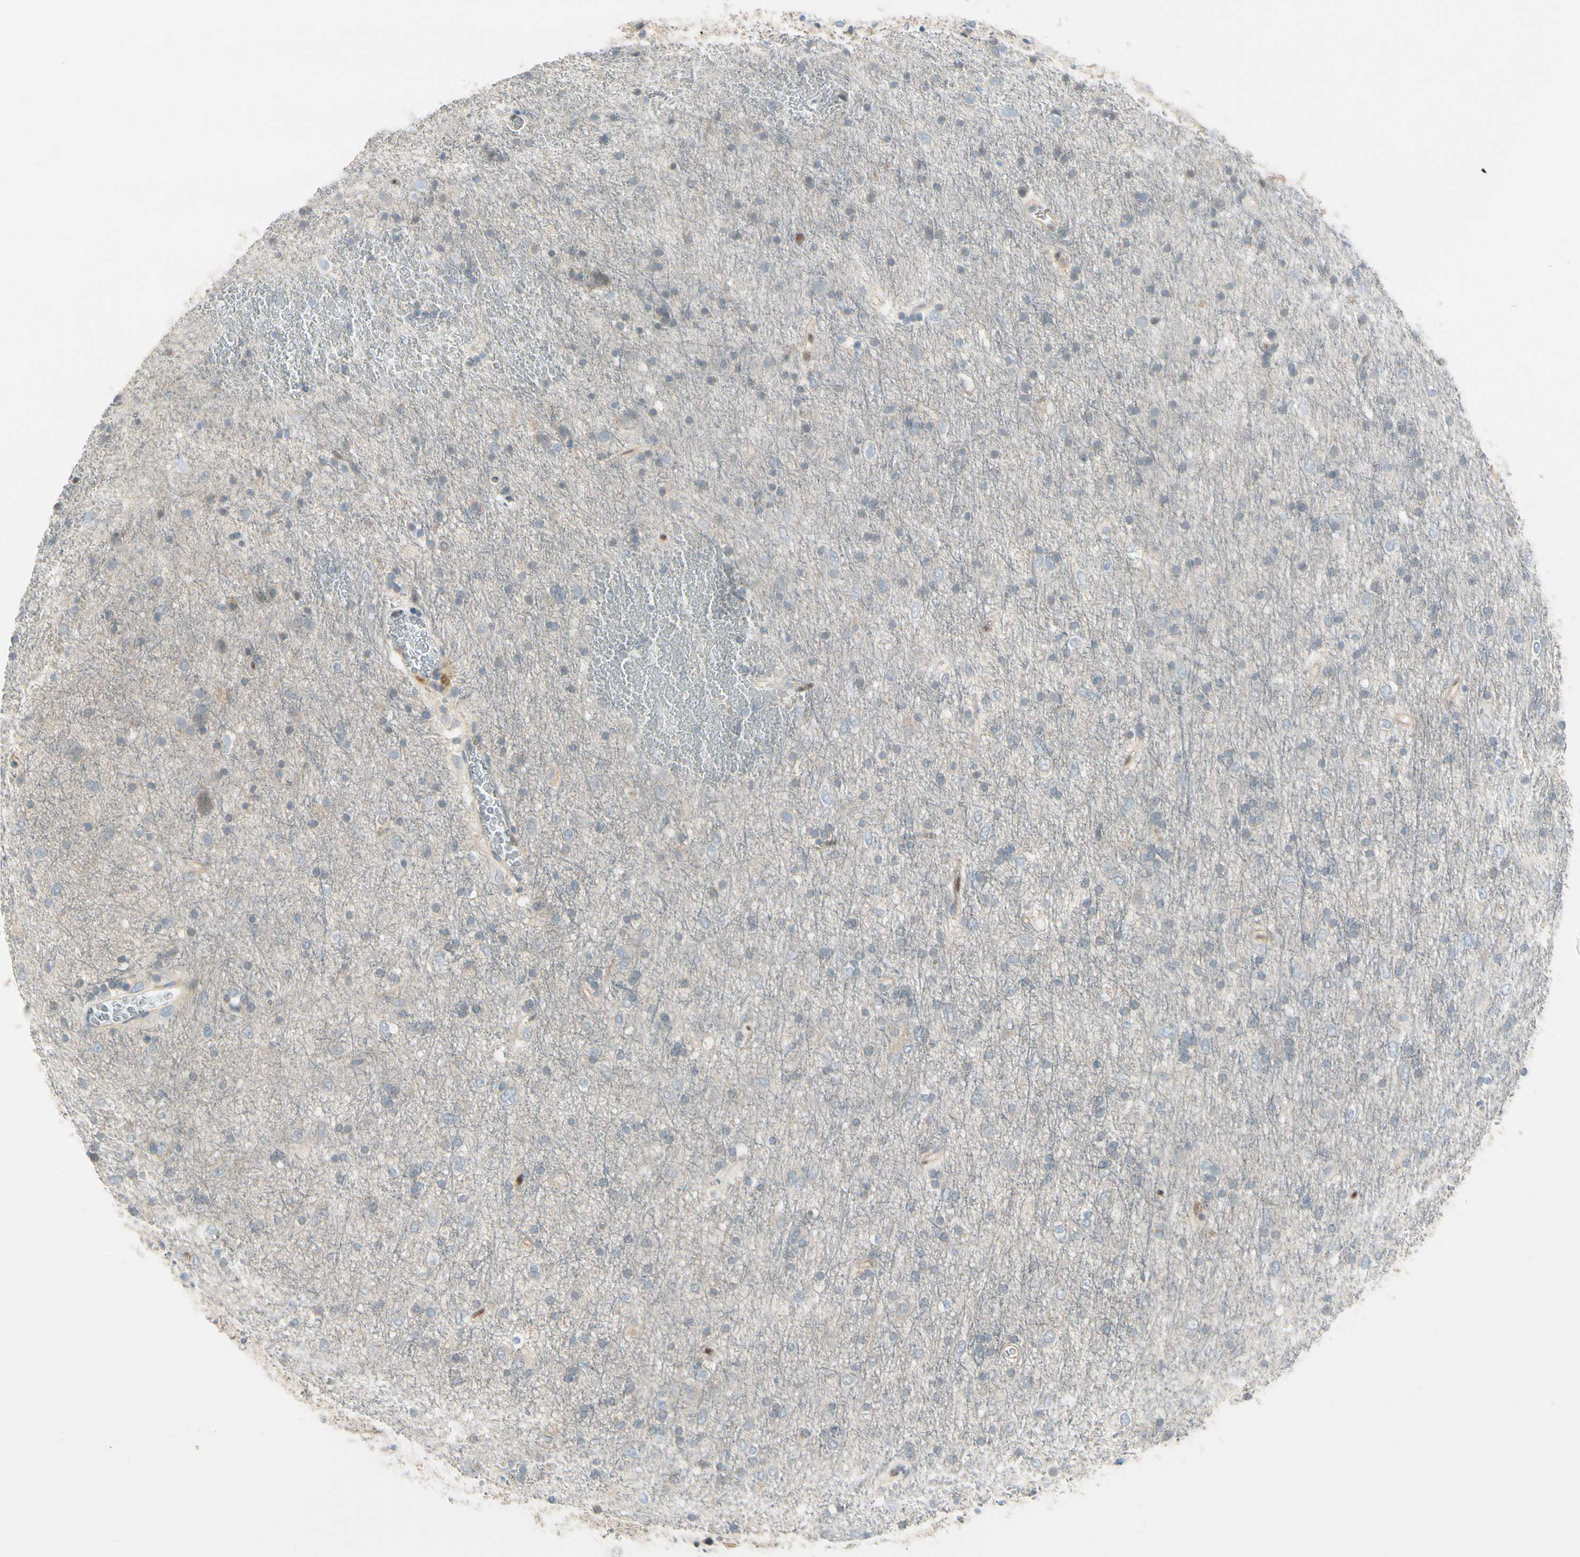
{"staining": {"intensity": "negative", "quantity": "none", "location": "none"}, "tissue": "glioma", "cell_type": "Tumor cells", "image_type": "cancer", "snomed": [{"axis": "morphology", "description": "Glioma, malignant, Low grade"}, {"axis": "topography", "description": "Brain"}], "caption": "IHC histopathology image of neoplastic tissue: human malignant low-grade glioma stained with DAB exhibits no significant protein positivity in tumor cells.", "gene": "CYP2E1", "patient": {"sex": "male", "age": 77}}